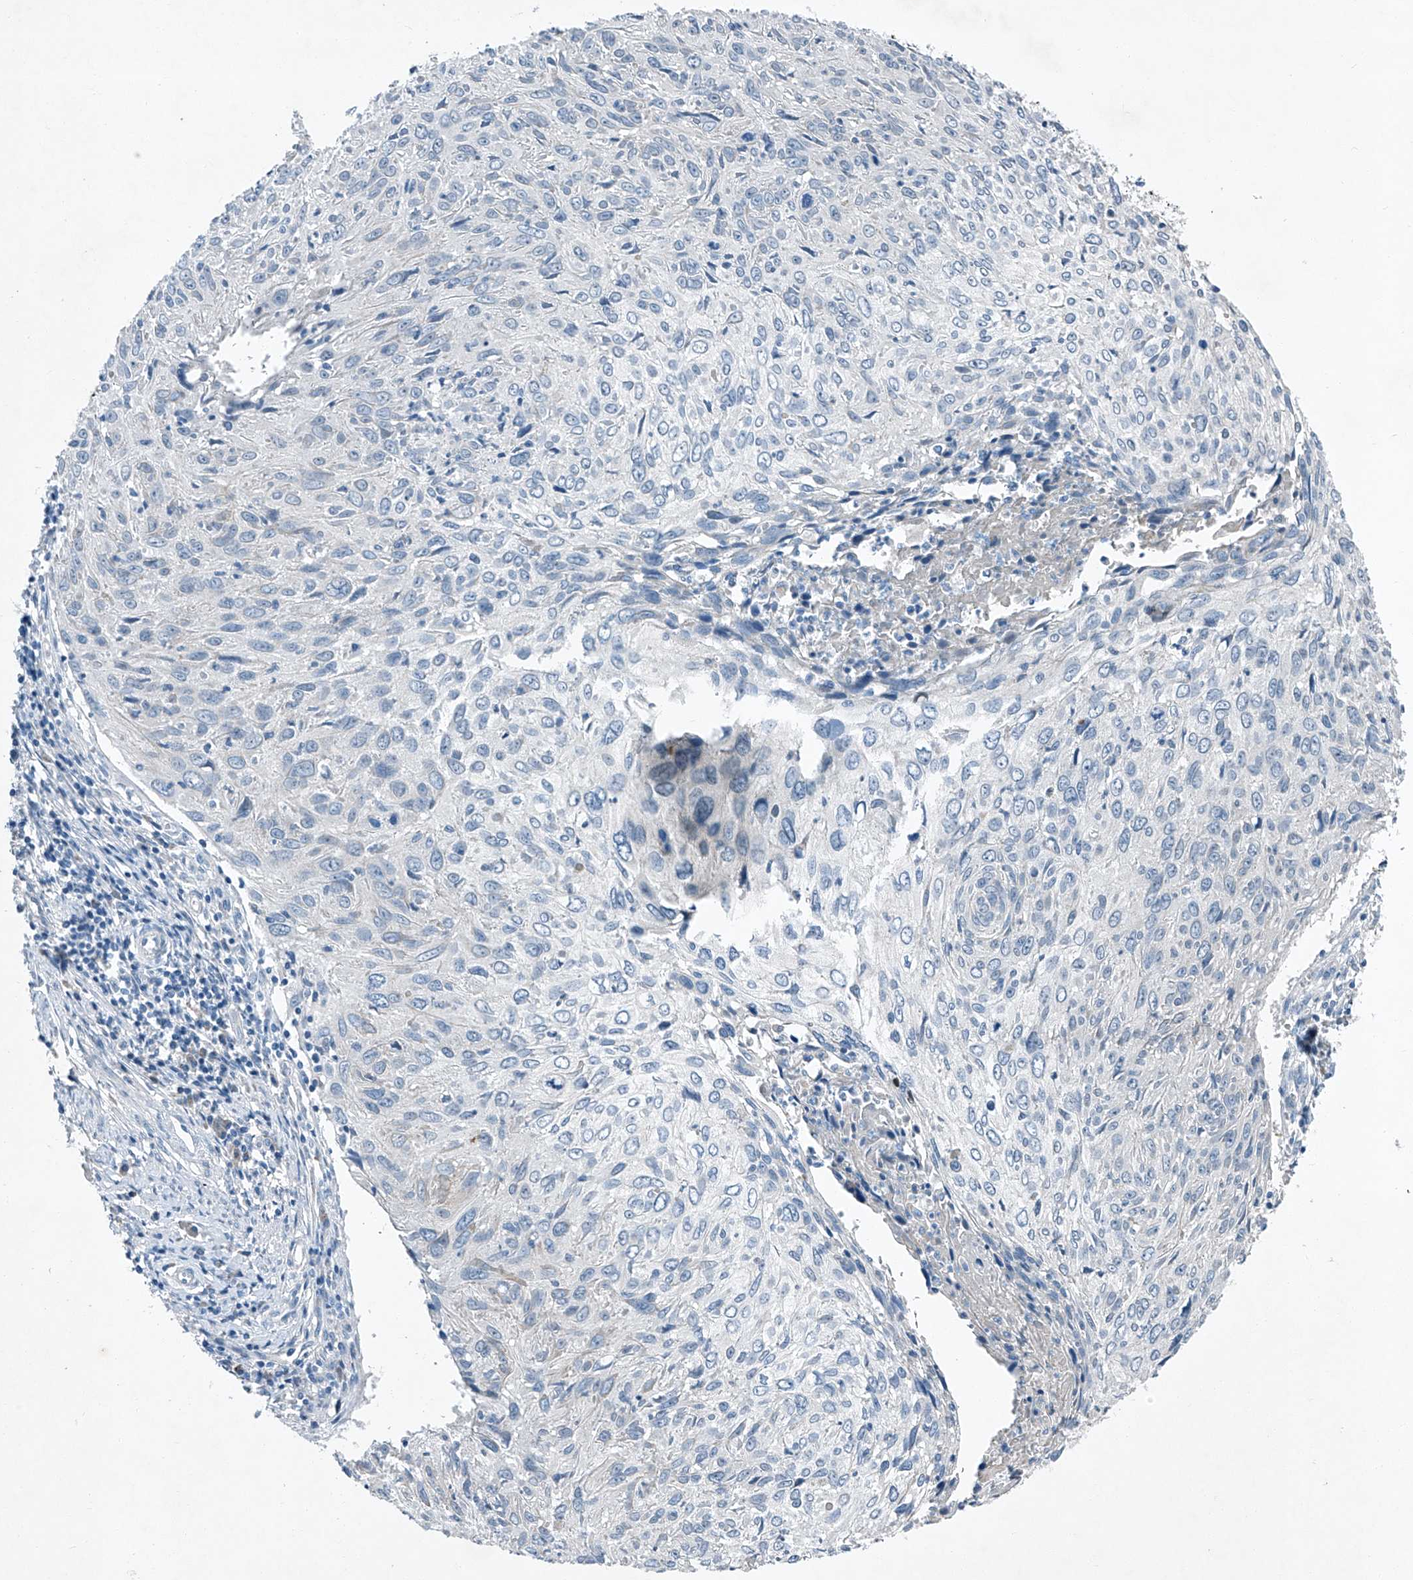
{"staining": {"intensity": "negative", "quantity": "none", "location": "none"}, "tissue": "cervical cancer", "cell_type": "Tumor cells", "image_type": "cancer", "snomed": [{"axis": "morphology", "description": "Squamous cell carcinoma, NOS"}, {"axis": "topography", "description": "Cervix"}], "caption": "Immunohistochemical staining of cervical cancer displays no significant expression in tumor cells.", "gene": "MDGA1", "patient": {"sex": "female", "age": 51}}